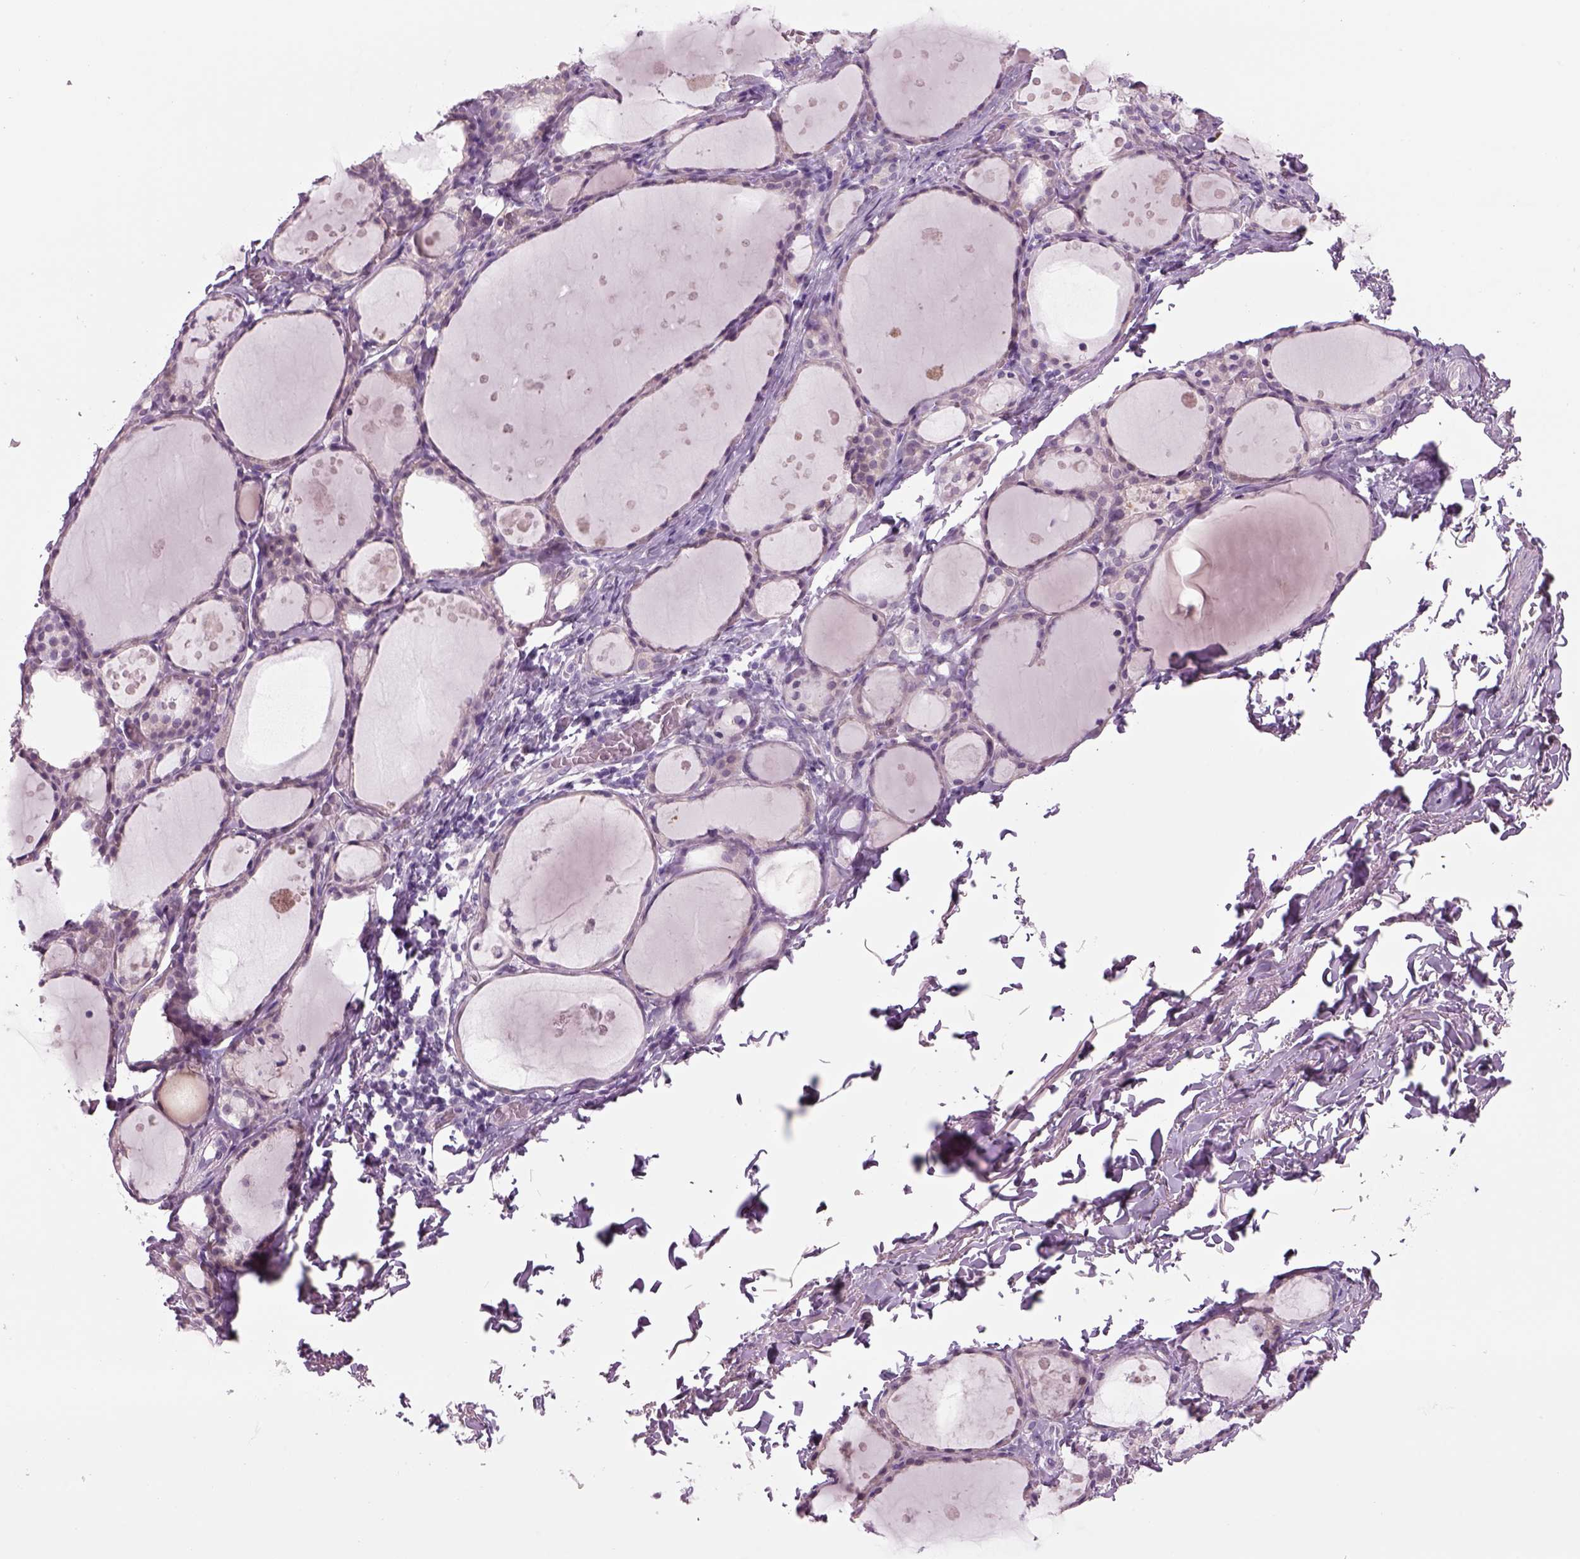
{"staining": {"intensity": "negative", "quantity": "none", "location": "none"}, "tissue": "thyroid gland", "cell_type": "Glandular cells", "image_type": "normal", "snomed": [{"axis": "morphology", "description": "Normal tissue, NOS"}, {"axis": "topography", "description": "Thyroid gland"}], "caption": "Protein analysis of unremarkable thyroid gland reveals no significant staining in glandular cells.", "gene": "MDH1B", "patient": {"sex": "male", "age": 68}}